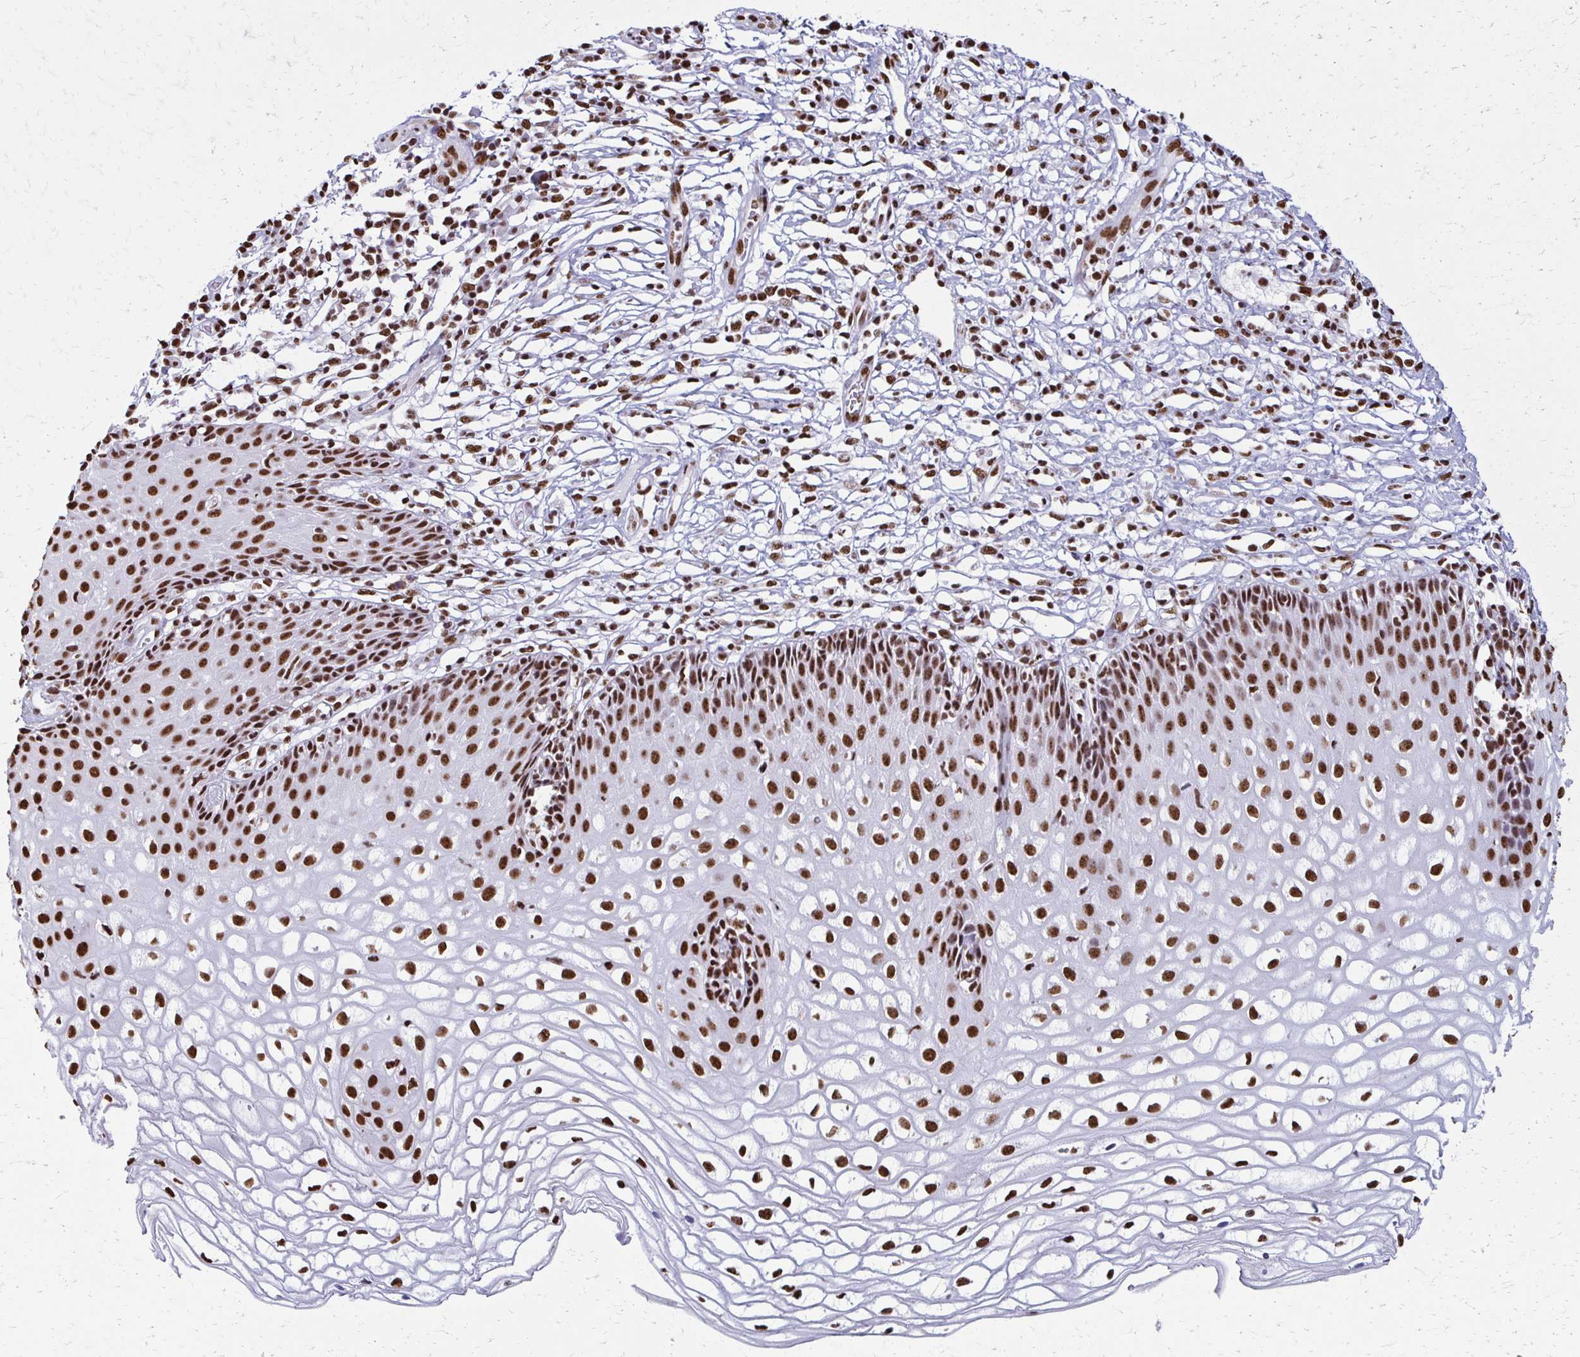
{"staining": {"intensity": "strong", "quantity": ">75%", "location": "nuclear"}, "tissue": "cervix", "cell_type": "Glandular cells", "image_type": "normal", "snomed": [{"axis": "morphology", "description": "Normal tissue, NOS"}, {"axis": "topography", "description": "Cervix"}], "caption": "Protein staining of unremarkable cervix shows strong nuclear staining in approximately >75% of glandular cells.", "gene": "NONO", "patient": {"sex": "female", "age": 36}}